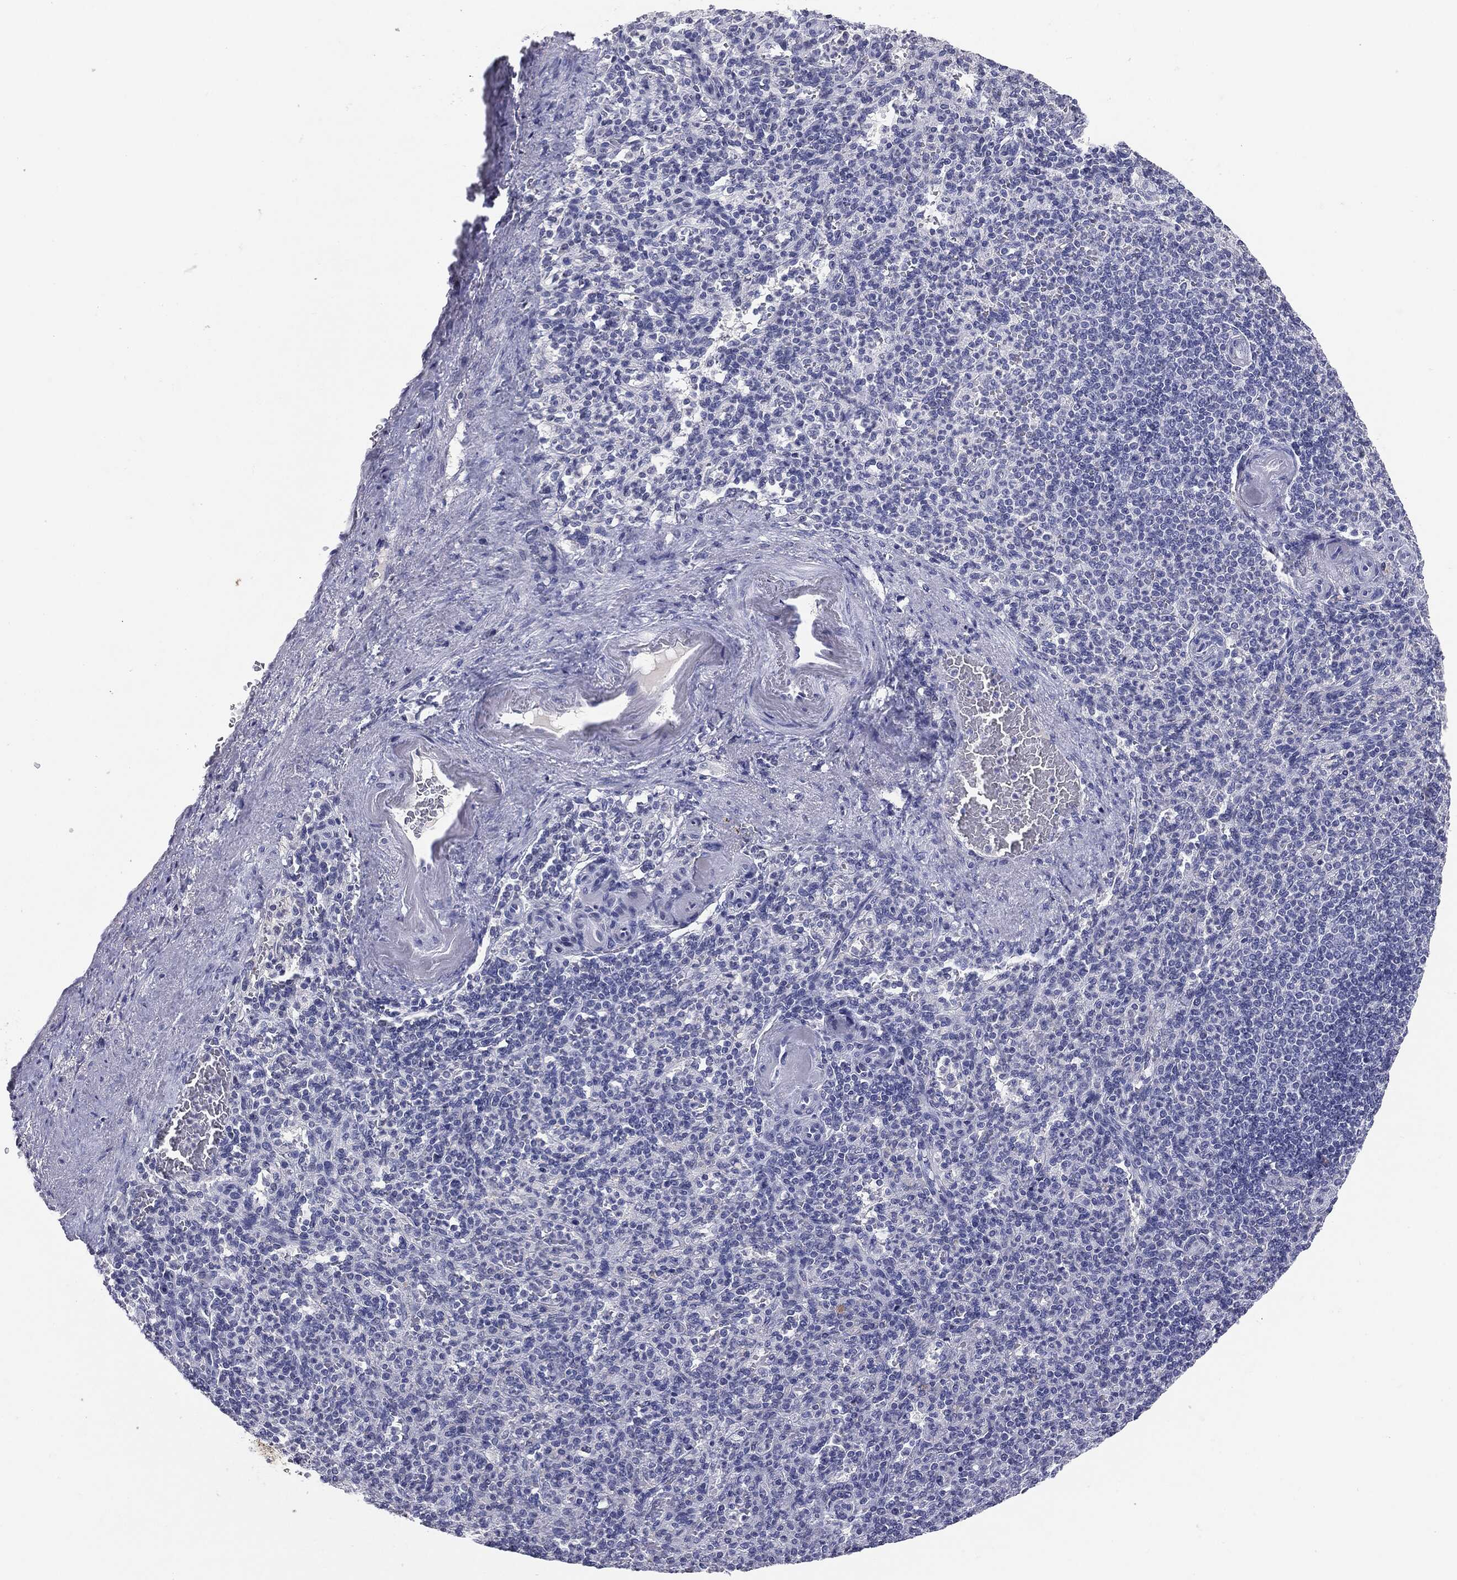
{"staining": {"intensity": "negative", "quantity": "none", "location": "none"}, "tissue": "spleen", "cell_type": "Cells in red pulp", "image_type": "normal", "snomed": [{"axis": "morphology", "description": "Normal tissue, NOS"}, {"axis": "topography", "description": "Spleen"}], "caption": "This is an immunohistochemistry (IHC) photomicrograph of normal spleen. There is no positivity in cells in red pulp.", "gene": "SERPINB4", "patient": {"sex": "female", "age": 74}}